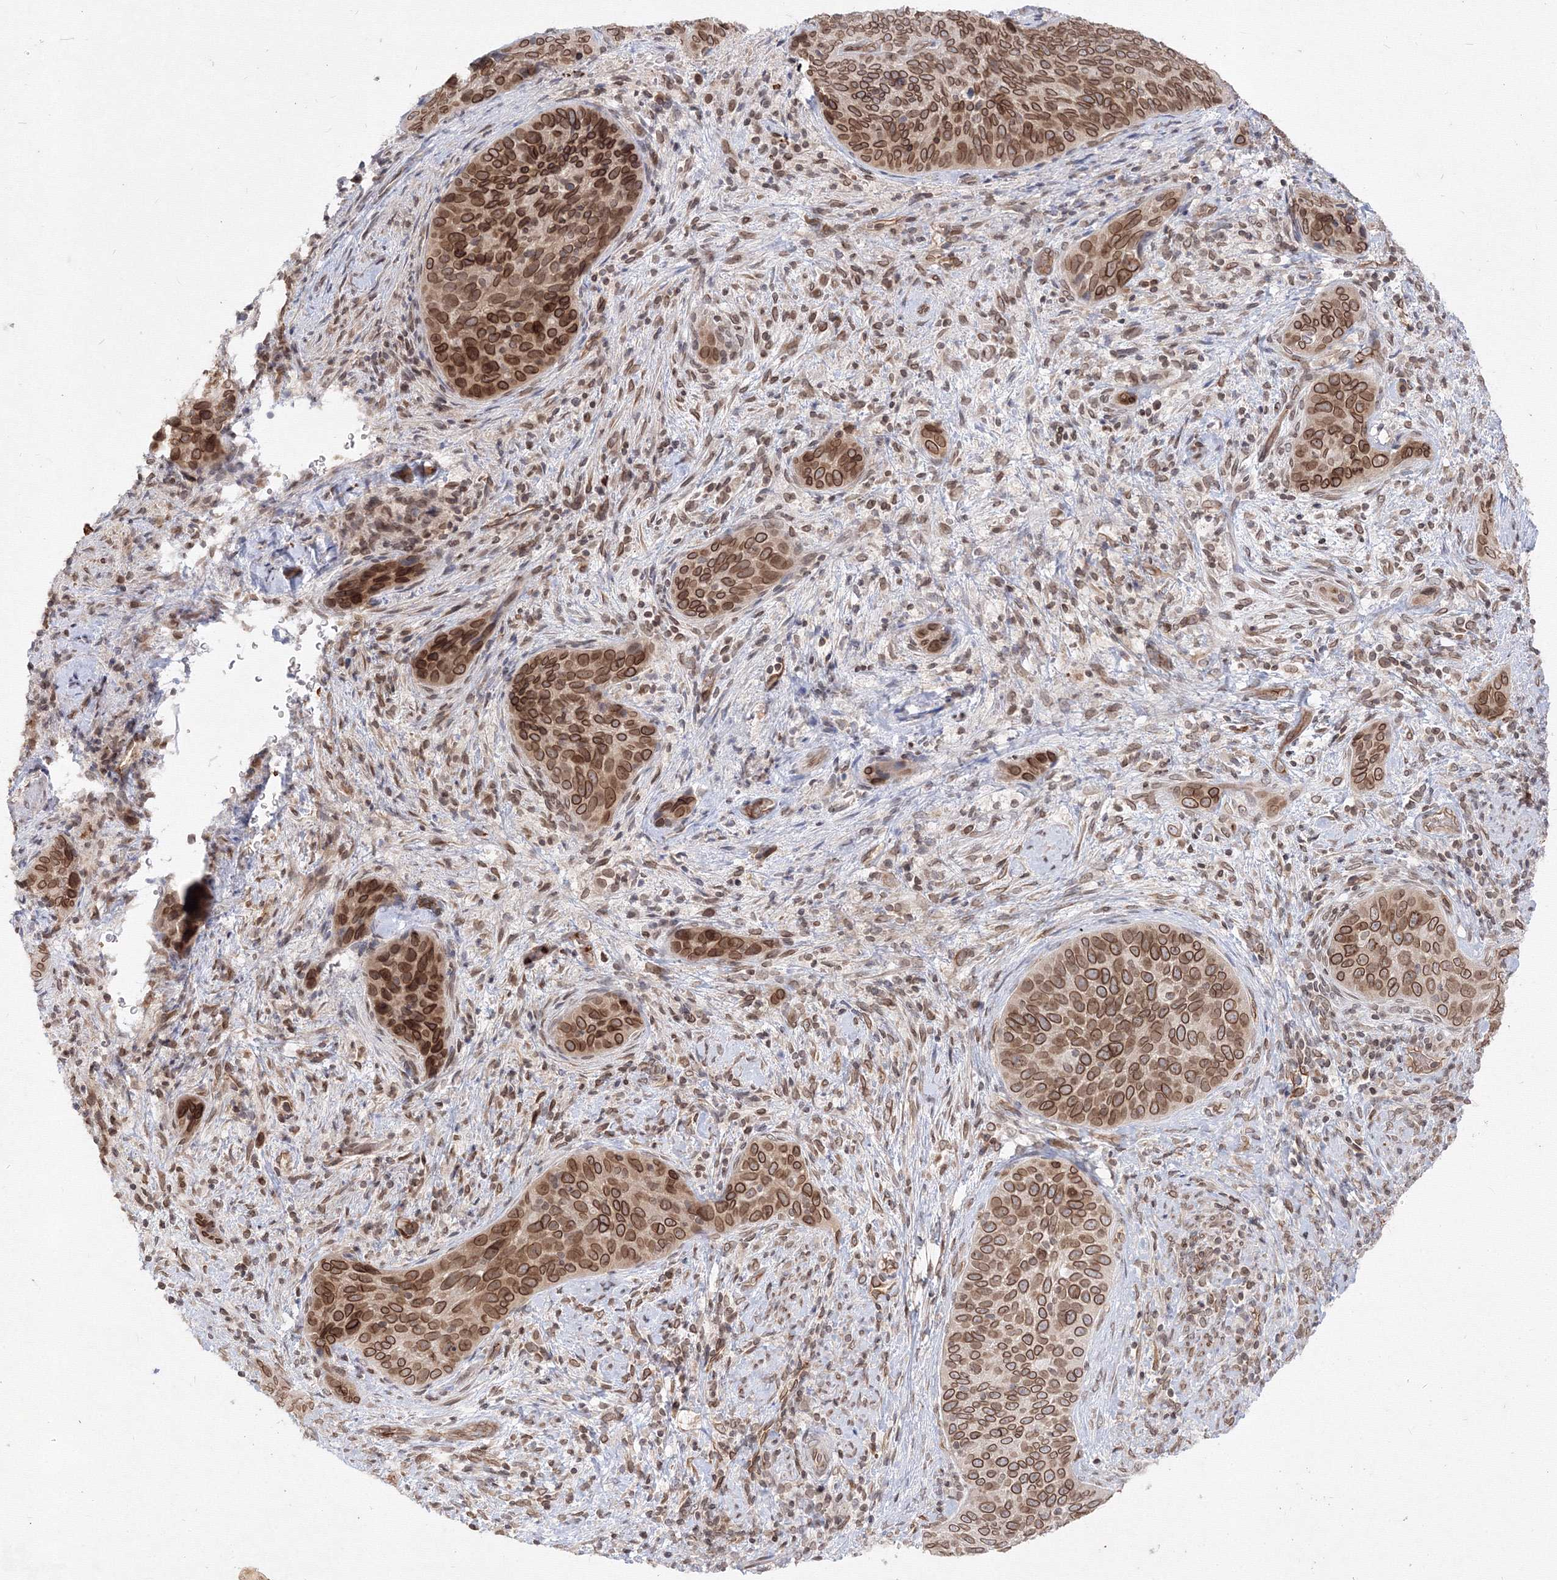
{"staining": {"intensity": "strong", "quantity": ">75%", "location": "cytoplasmic/membranous,nuclear"}, "tissue": "cervical cancer", "cell_type": "Tumor cells", "image_type": "cancer", "snomed": [{"axis": "morphology", "description": "Squamous cell carcinoma, NOS"}, {"axis": "topography", "description": "Cervix"}], "caption": "Human cervical squamous cell carcinoma stained with a protein marker demonstrates strong staining in tumor cells.", "gene": "DNAJB2", "patient": {"sex": "female", "age": 60}}